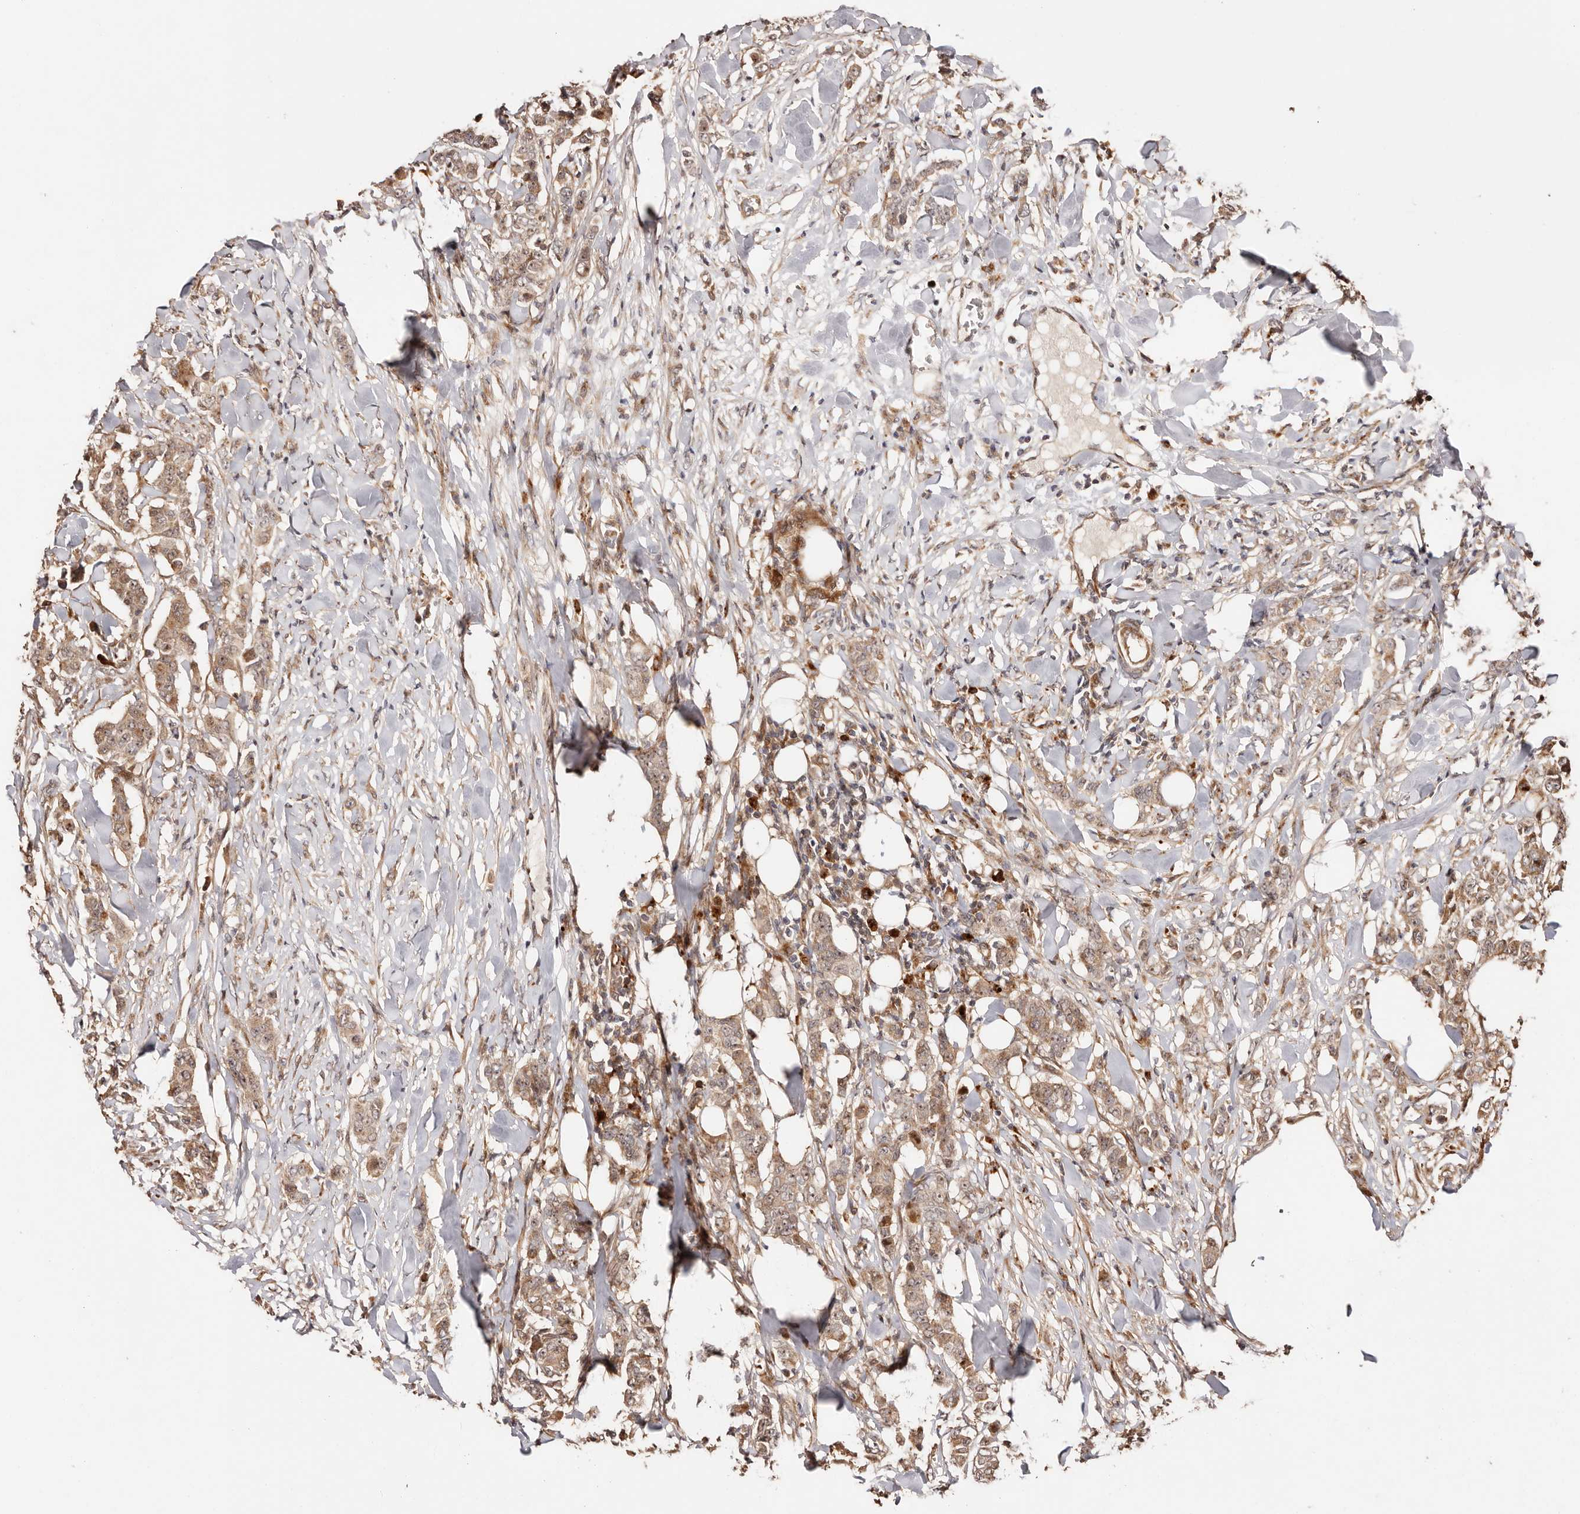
{"staining": {"intensity": "moderate", "quantity": ">75%", "location": "cytoplasmic/membranous,nuclear"}, "tissue": "breast cancer", "cell_type": "Tumor cells", "image_type": "cancer", "snomed": [{"axis": "morphology", "description": "Duct carcinoma"}, {"axis": "topography", "description": "Breast"}], "caption": "Protein staining shows moderate cytoplasmic/membranous and nuclear expression in approximately >75% of tumor cells in invasive ductal carcinoma (breast).", "gene": "PTPN22", "patient": {"sex": "female", "age": 40}}